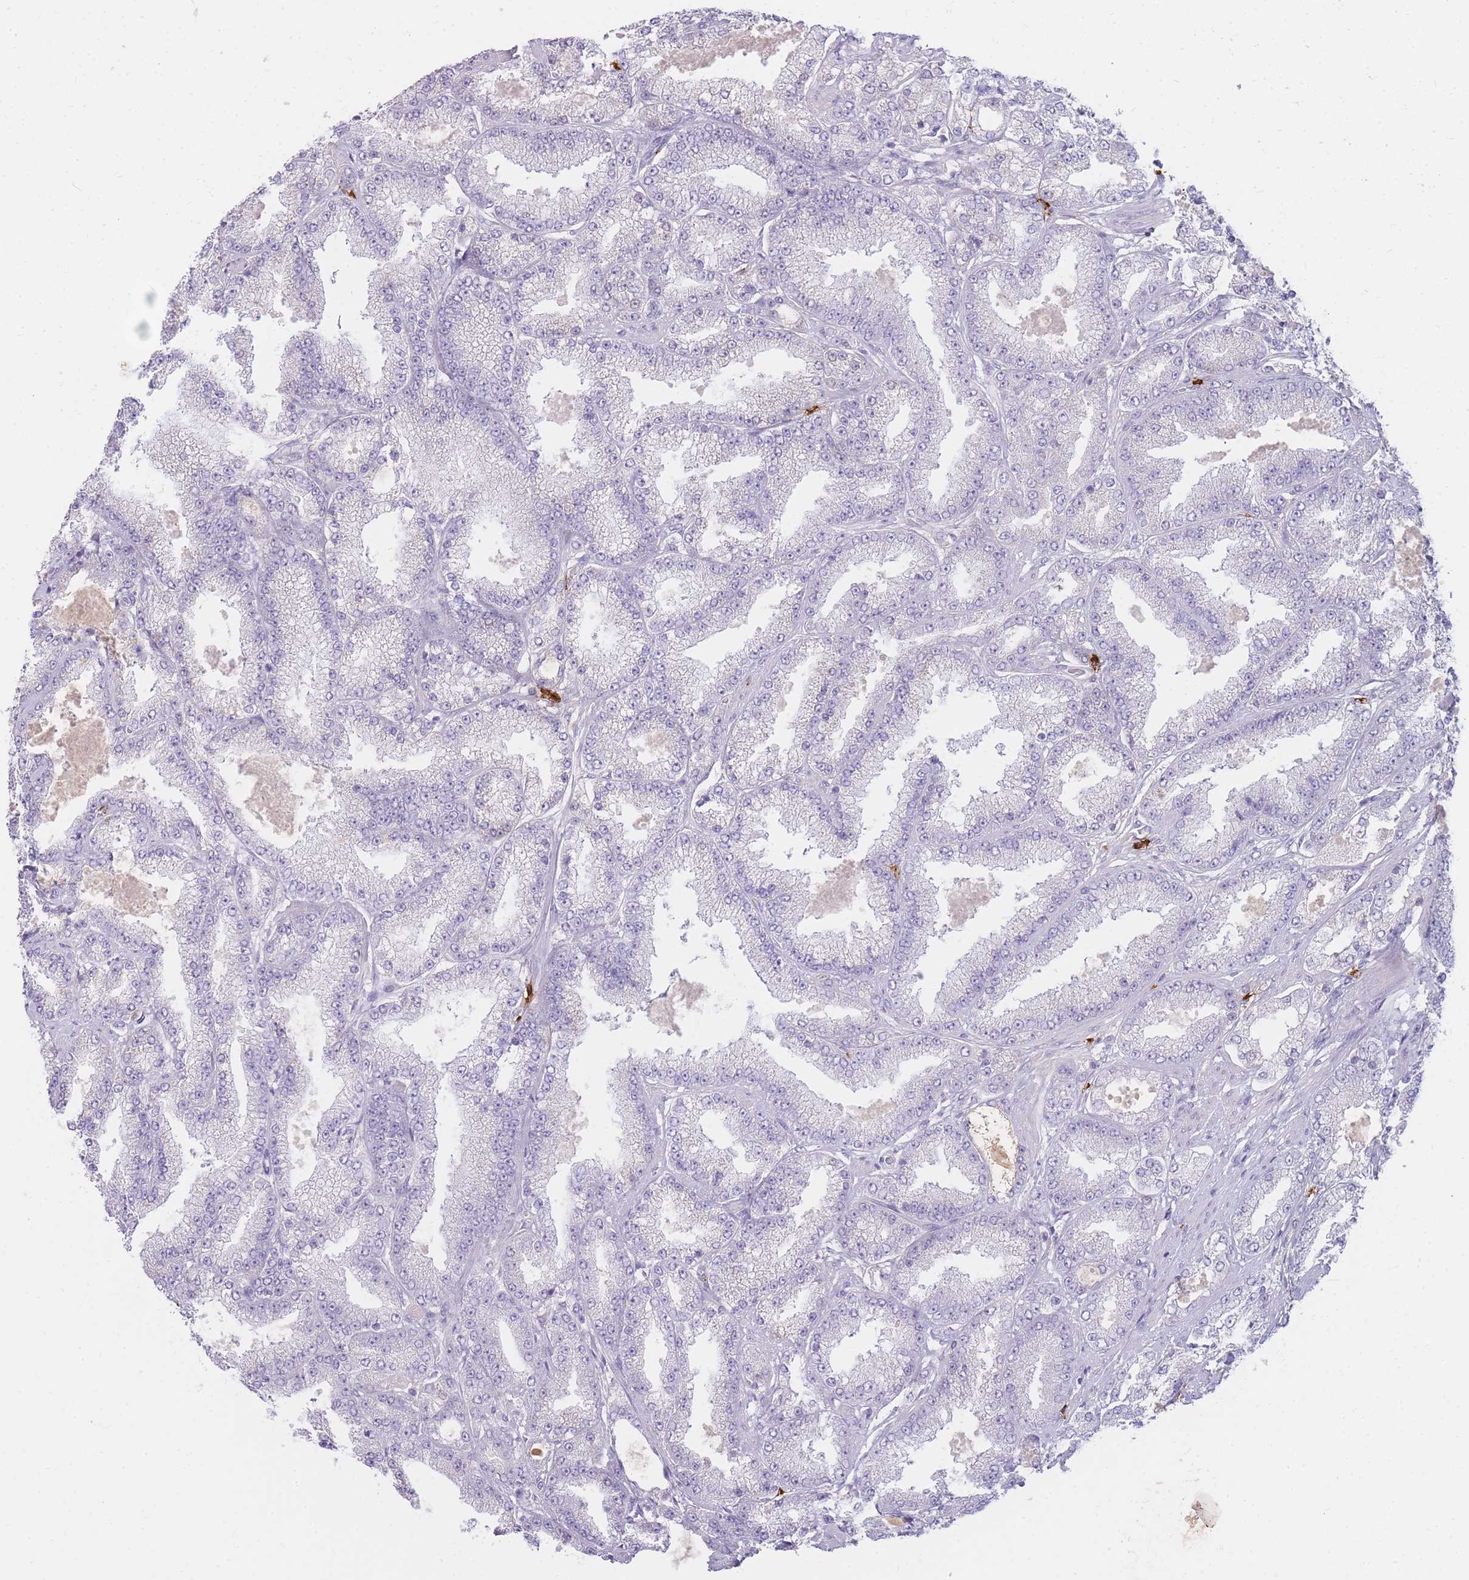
{"staining": {"intensity": "negative", "quantity": "none", "location": "none"}, "tissue": "prostate cancer", "cell_type": "Tumor cells", "image_type": "cancer", "snomed": [{"axis": "morphology", "description": "Adenocarcinoma, High grade"}, {"axis": "topography", "description": "Prostate"}], "caption": "Tumor cells are negative for brown protein staining in adenocarcinoma (high-grade) (prostate).", "gene": "TPSD1", "patient": {"sex": "male", "age": 68}}